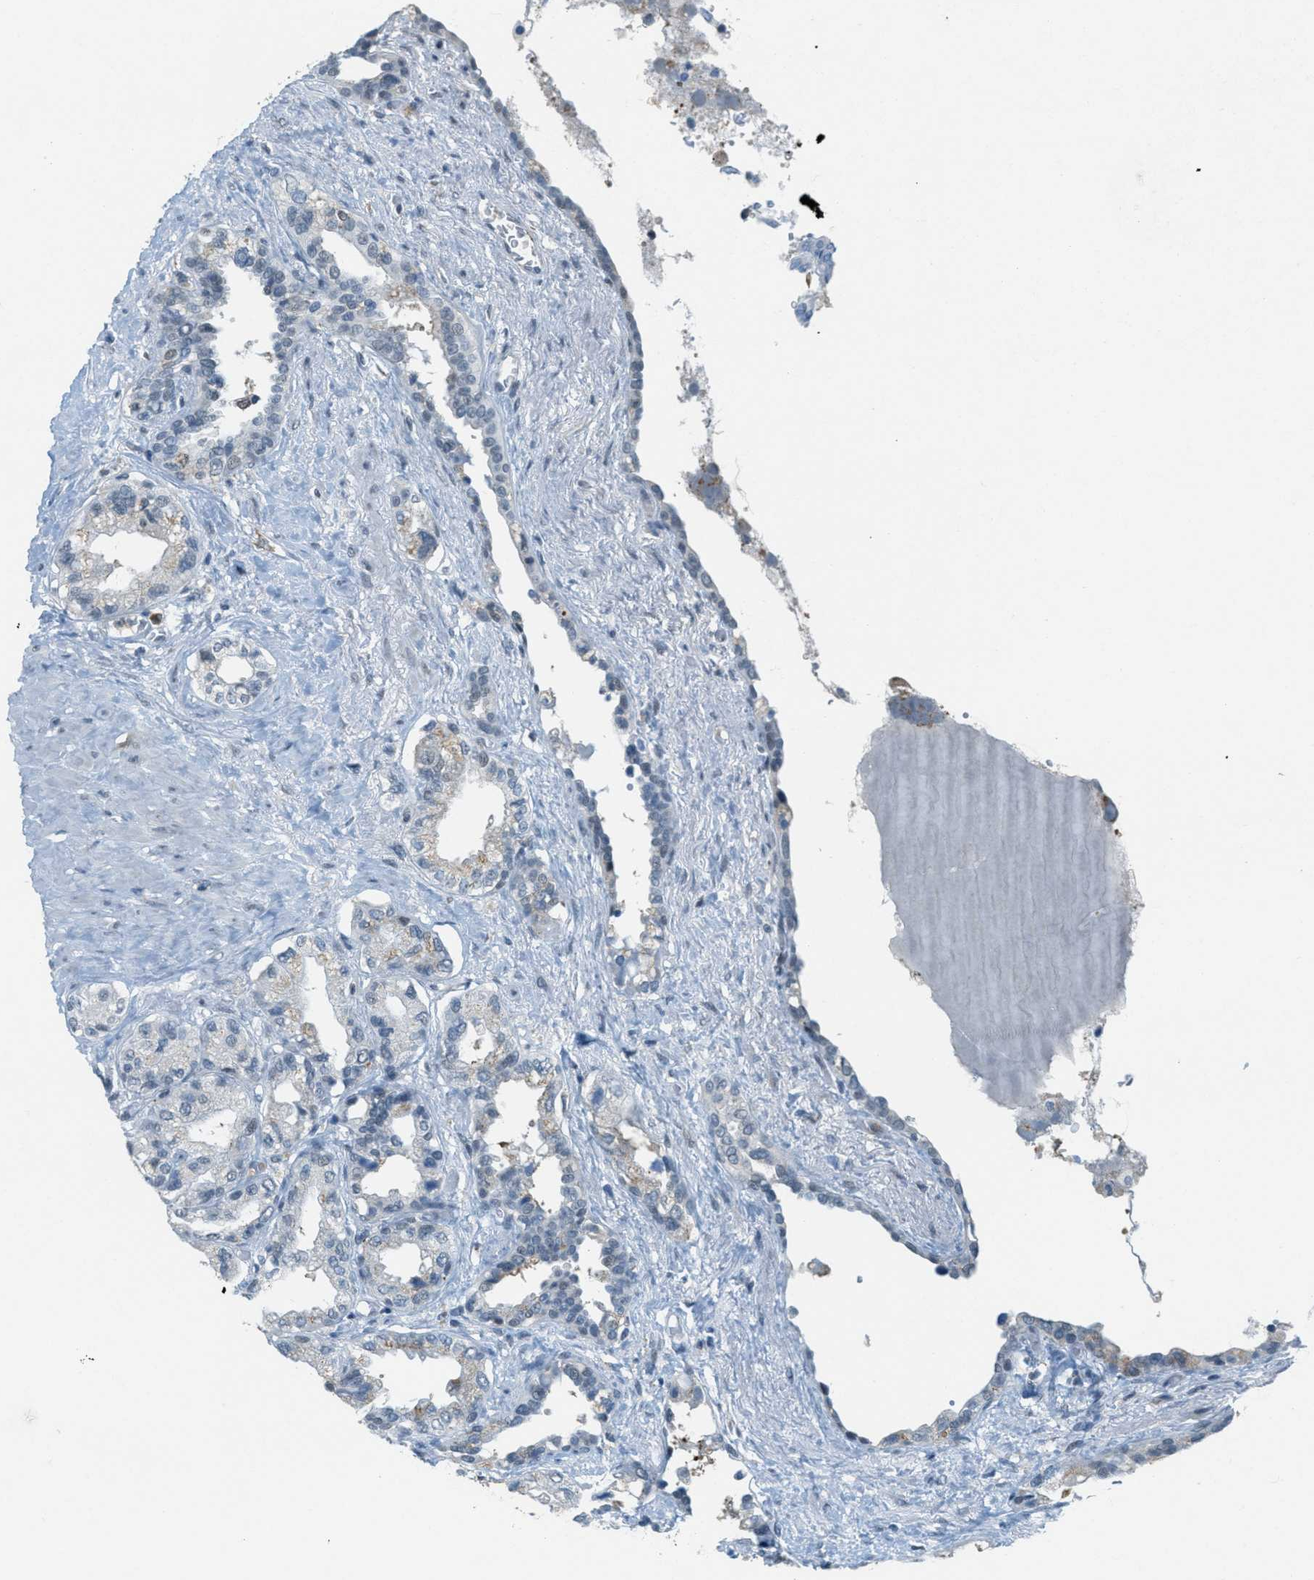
{"staining": {"intensity": "weak", "quantity": "<25%", "location": "cytoplasmic/membranous"}, "tissue": "seminal vesicle", "cell_type": "Glandular cells", "image_type": "normal", "snomed": [{"axis": "morphology", "description": "Normal tissue, NOS"}, {"axis": "topography", "description": "Seminal veicle"}], "caption": "IHC of unremarkable seminal vesicle reveals no positivity in glandular cells.", "gene": "FYN", "patient": {"sex": "male", "age": 61}}